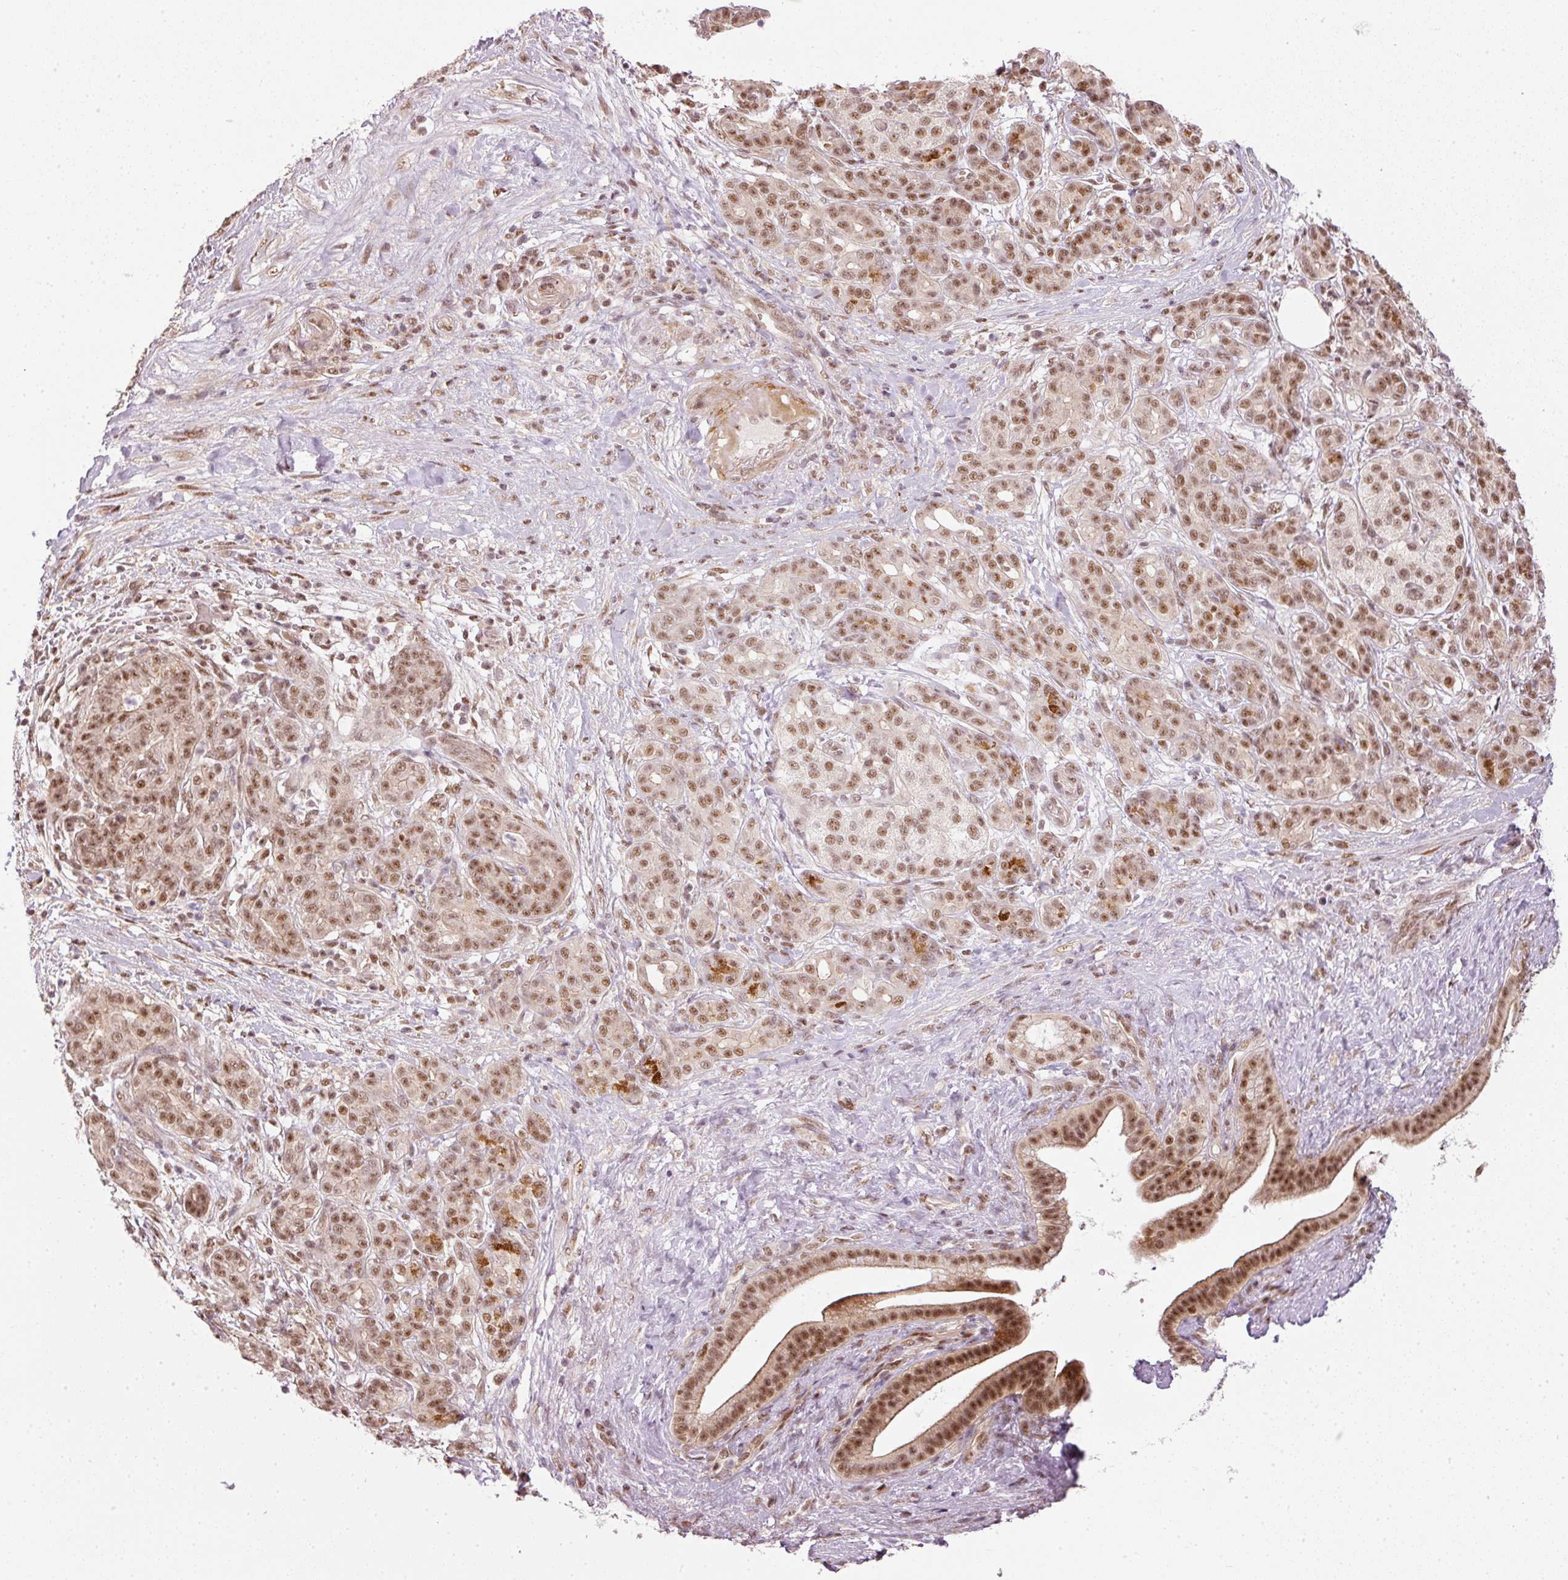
{"staining": {"intensity": "moderate", "quantity": ">75%", "location": "nuclear"}, "tissue": "pancreatic cancer", "cell_type": "Tumor cells", "image_type": "cancer", "snomed": [{"axis": "morphology", "description": "Adenocarcinoma, NOS"}, {"axis": "topography", "description": "Pancreas"}], "caption": "DAB (3,3'-diaminobenzidine) immunohistochemical staining of pancreatic cancer demonstrates moderate nuclear protein positivity in about >75% of tumor cells. Immunohistochemistry stains the protein of interest in brown and the nuclei are stained blue.", "gene": "THOC6", "patient": {"sex": "male", "age": 44}}